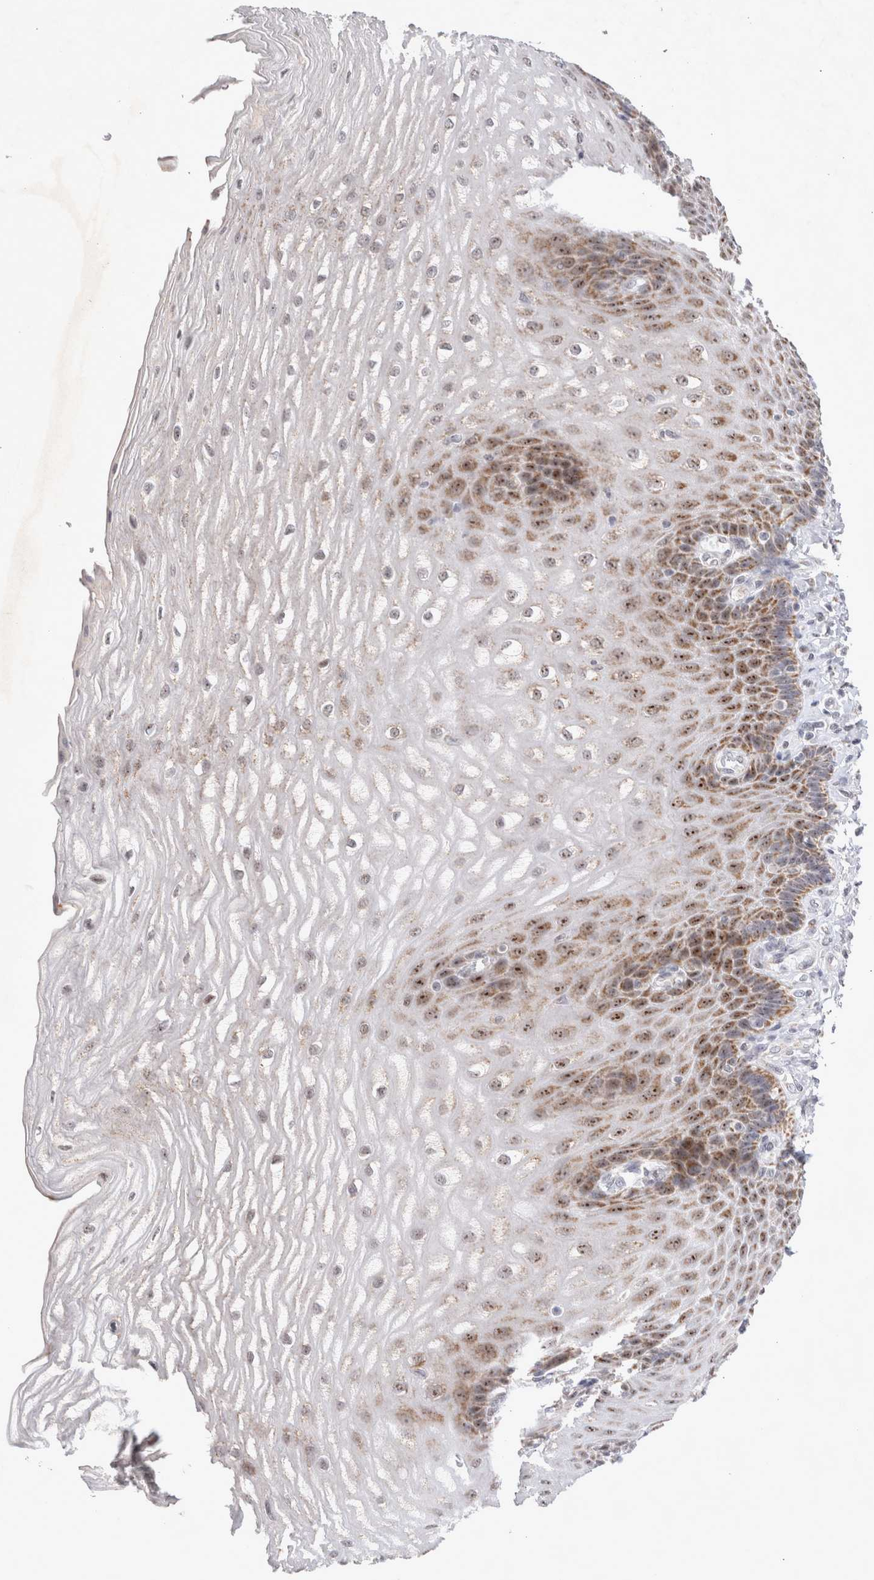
{"staining": {"intensity": "moderate", "quantity": "25%-75%", "location": "cytoplasmic/membranous,nuclear"}, "tissue": "esophagus", "cell_type": "Squamous epithelial cells", "image_type": "normal", "snomed": [{"axis": "morphology", "description": "Normal tissue, NOS"}, {"axis": "topography", "description": "Esophagus"}], "caption": "Immunohistochemical staining of benign human esophagus exhibits moderate cytoplasmic/membranous,nuclear protein positivity in approximately 25%-75% of squamous epithelial cells.", "gene": "MRPL37", "patient": {"sex": "male", "age": 54}}